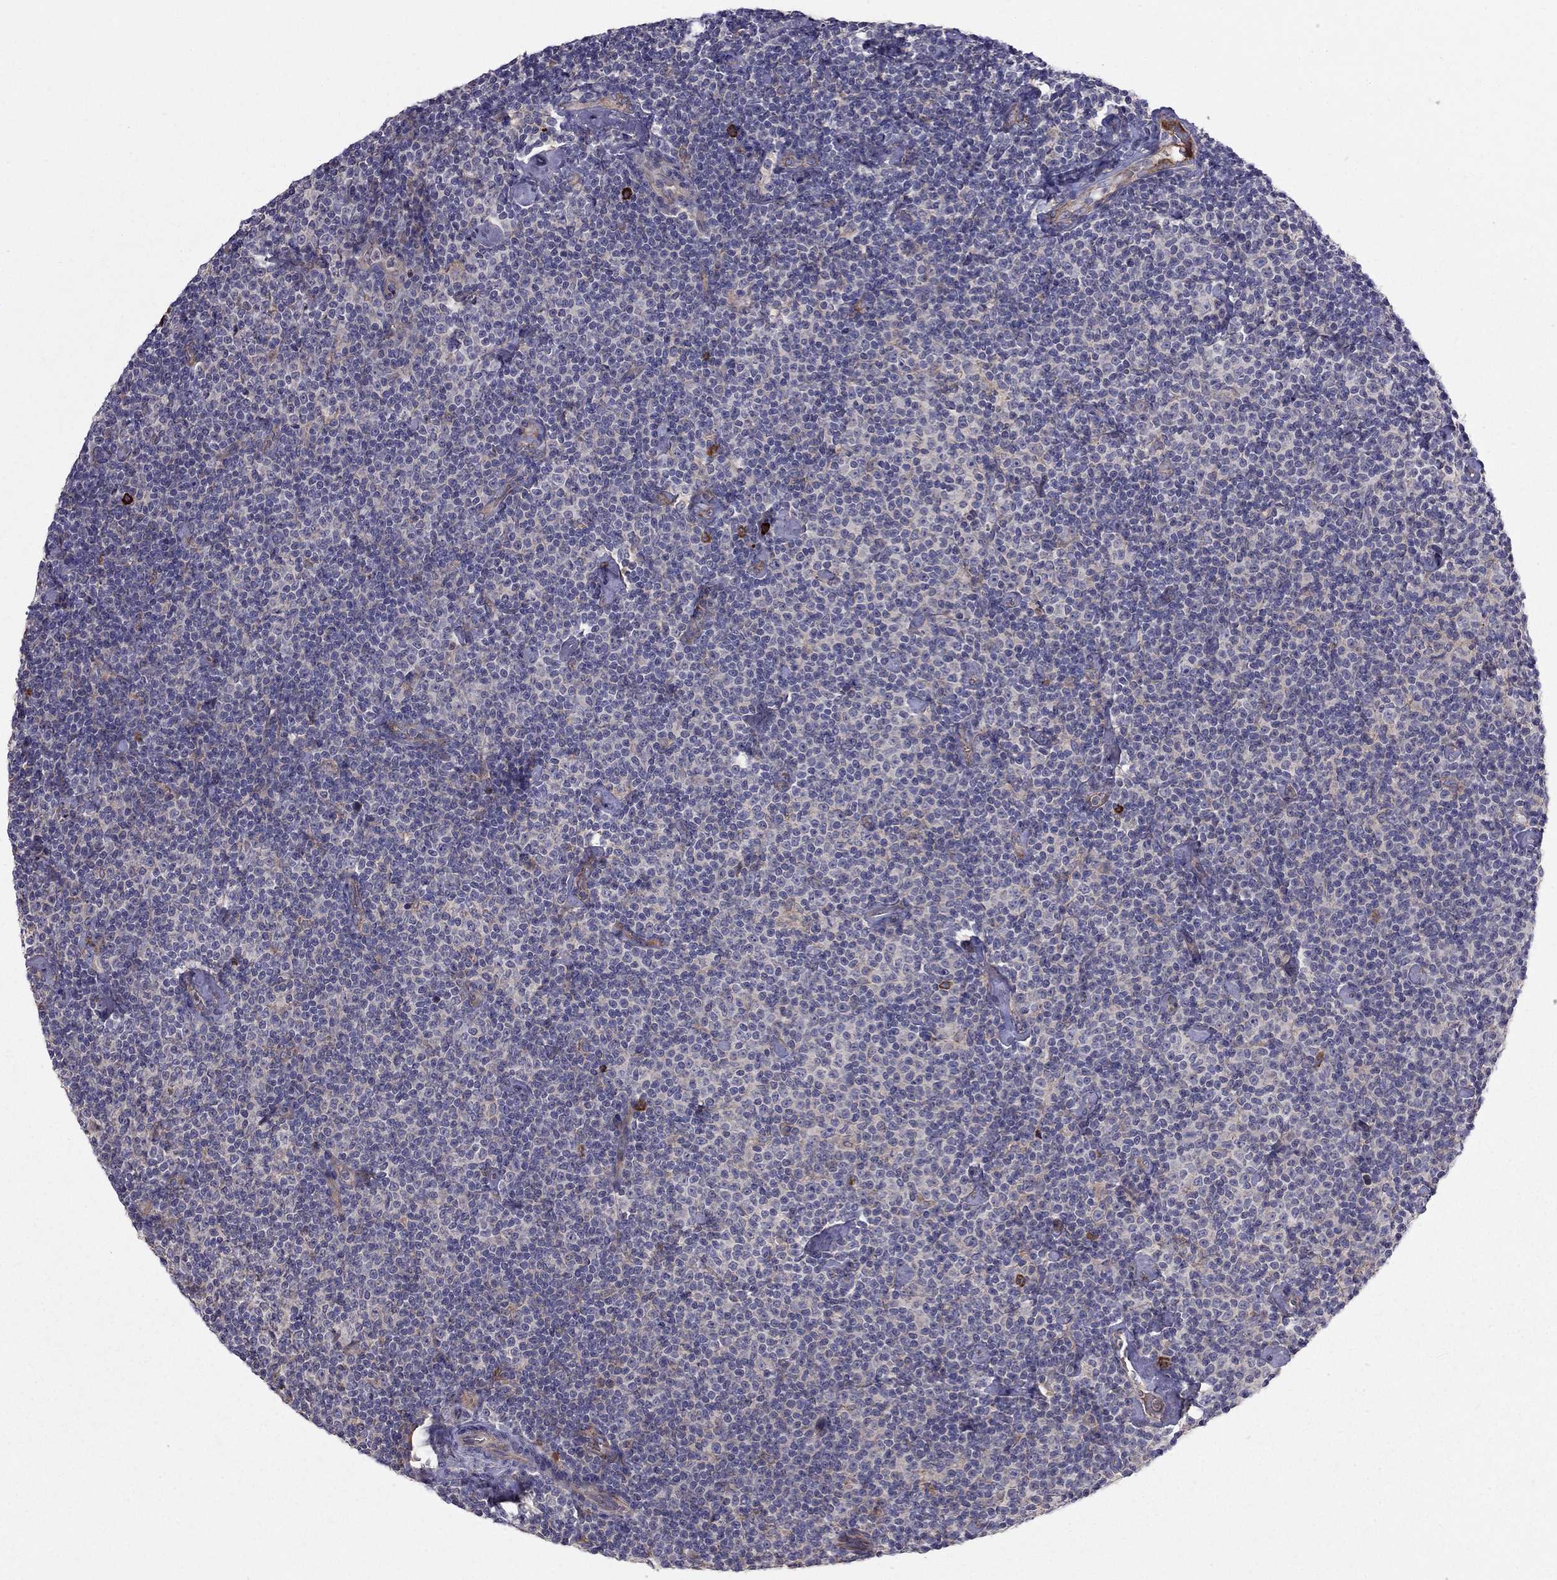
{"staining": {"intensity": "negative", "quantity": "none", "location": "none"}, "tissue": "lymphoma", "cell_type": "Tumor cells", "image_type": "cancer", "snomed": [{"axis": "morphology", "description": "Malignant lymphoma, non-Hodgkin's type, Low grade"}, {"axis": "topography", "description": "Lymph node"}], "caption": "An image of human lymphoma is negative for staining in tumor cells.", "gene": "PIK3CG", "patient": {"sex": "male", "age": 81}}